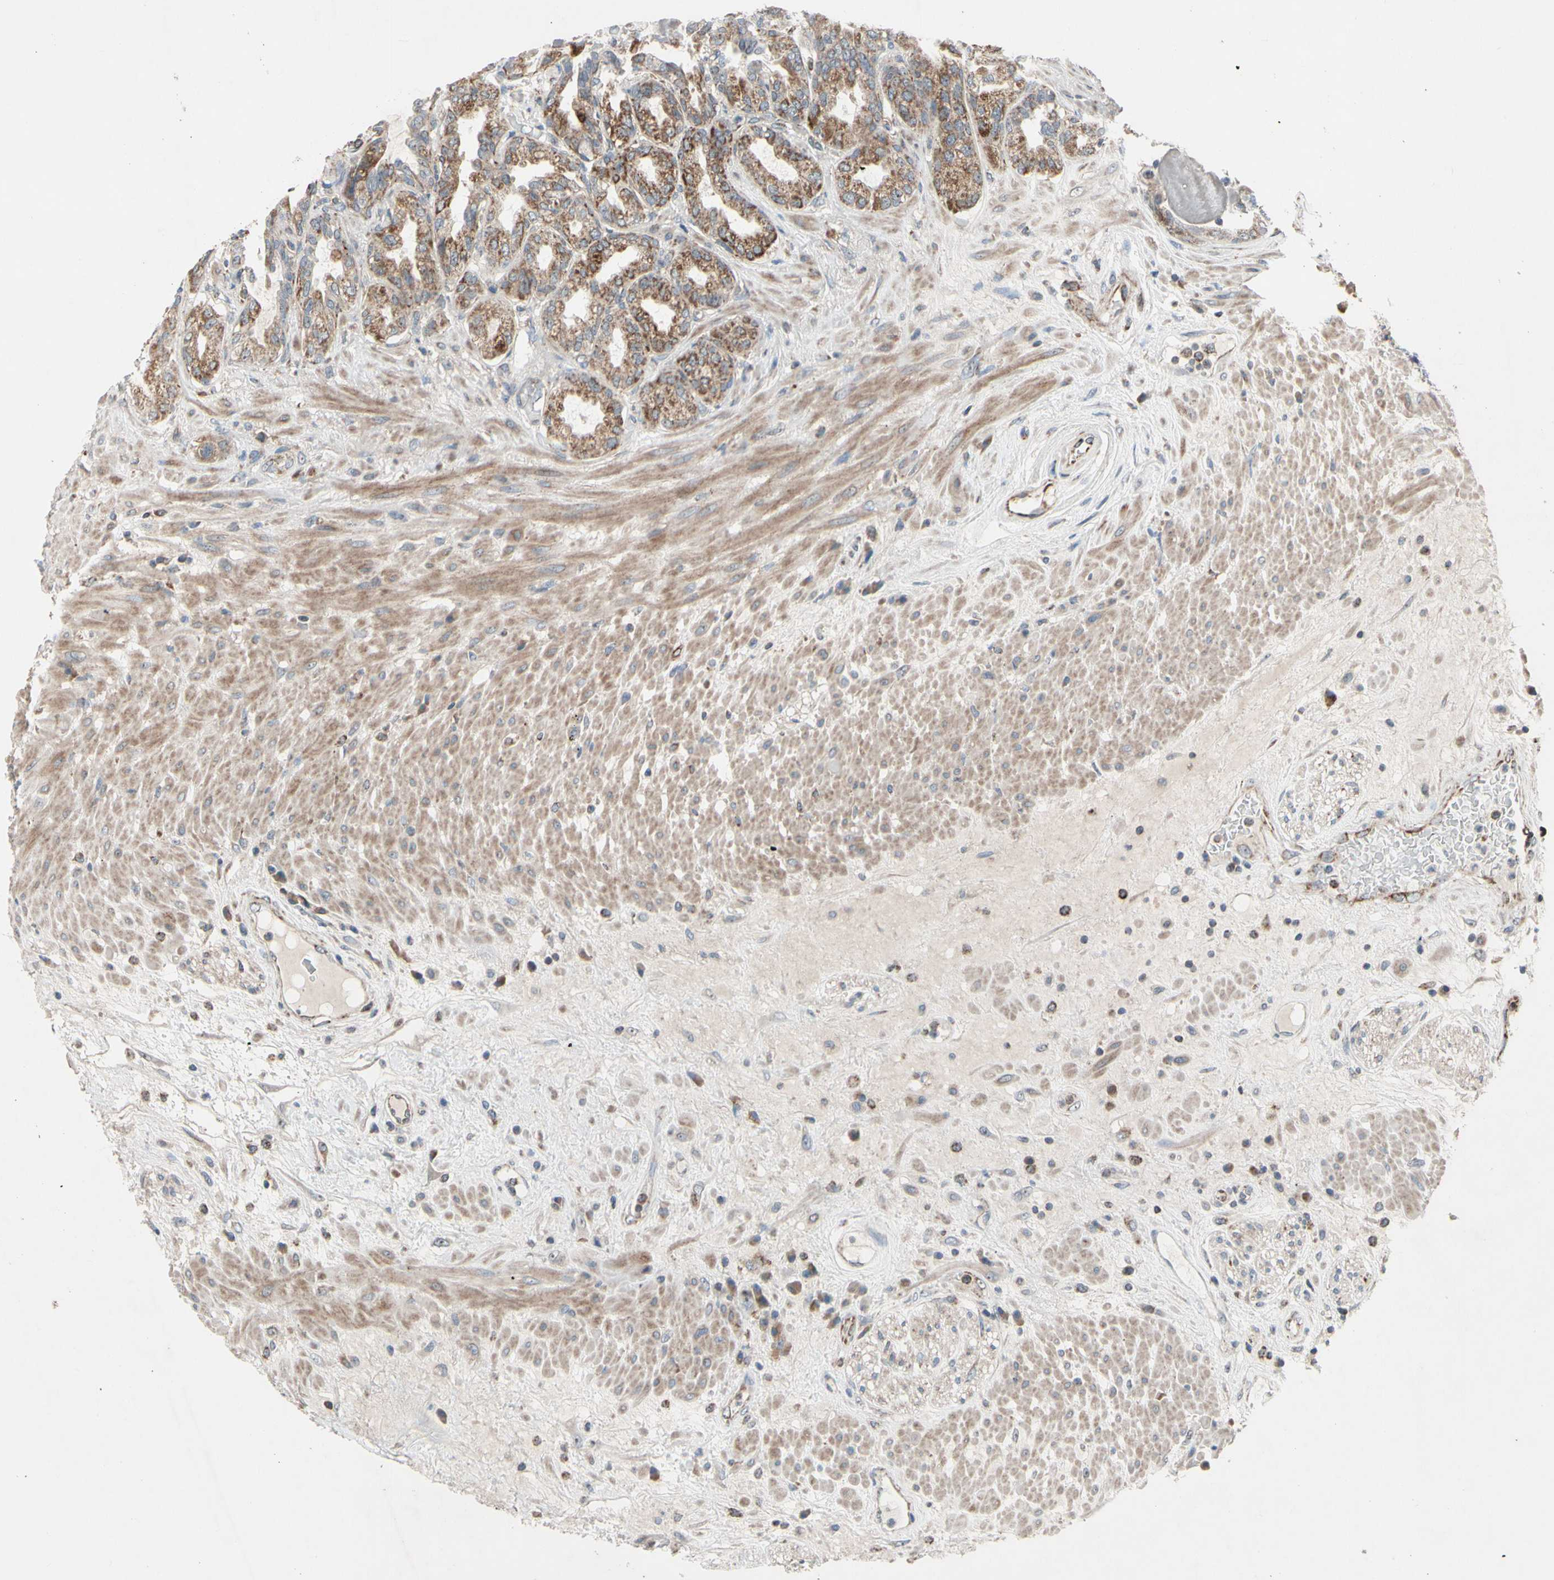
{"staining": {"intensity": "moderate", "quantity": ">75%", "location": "cytoplasmic/membranous"}, "tissue": "seminal vesicle", "cell_type": "Glandular cells", "image_type": "normal", "snomed": [{"axis": "morphology", "description": "Normal tissue, NOS"}, {"axis": "topography", "description": "Seminal veicle"}], "caption": "Approximately >75% of glandular cells in normal human seminal vesicle demonstrate moderate cytoplasmic/membranous protein staining as visualized by brown immunohistochemical staining.", "gene": "CPT1A", "patient": {"sex": "male", "age": 61}}